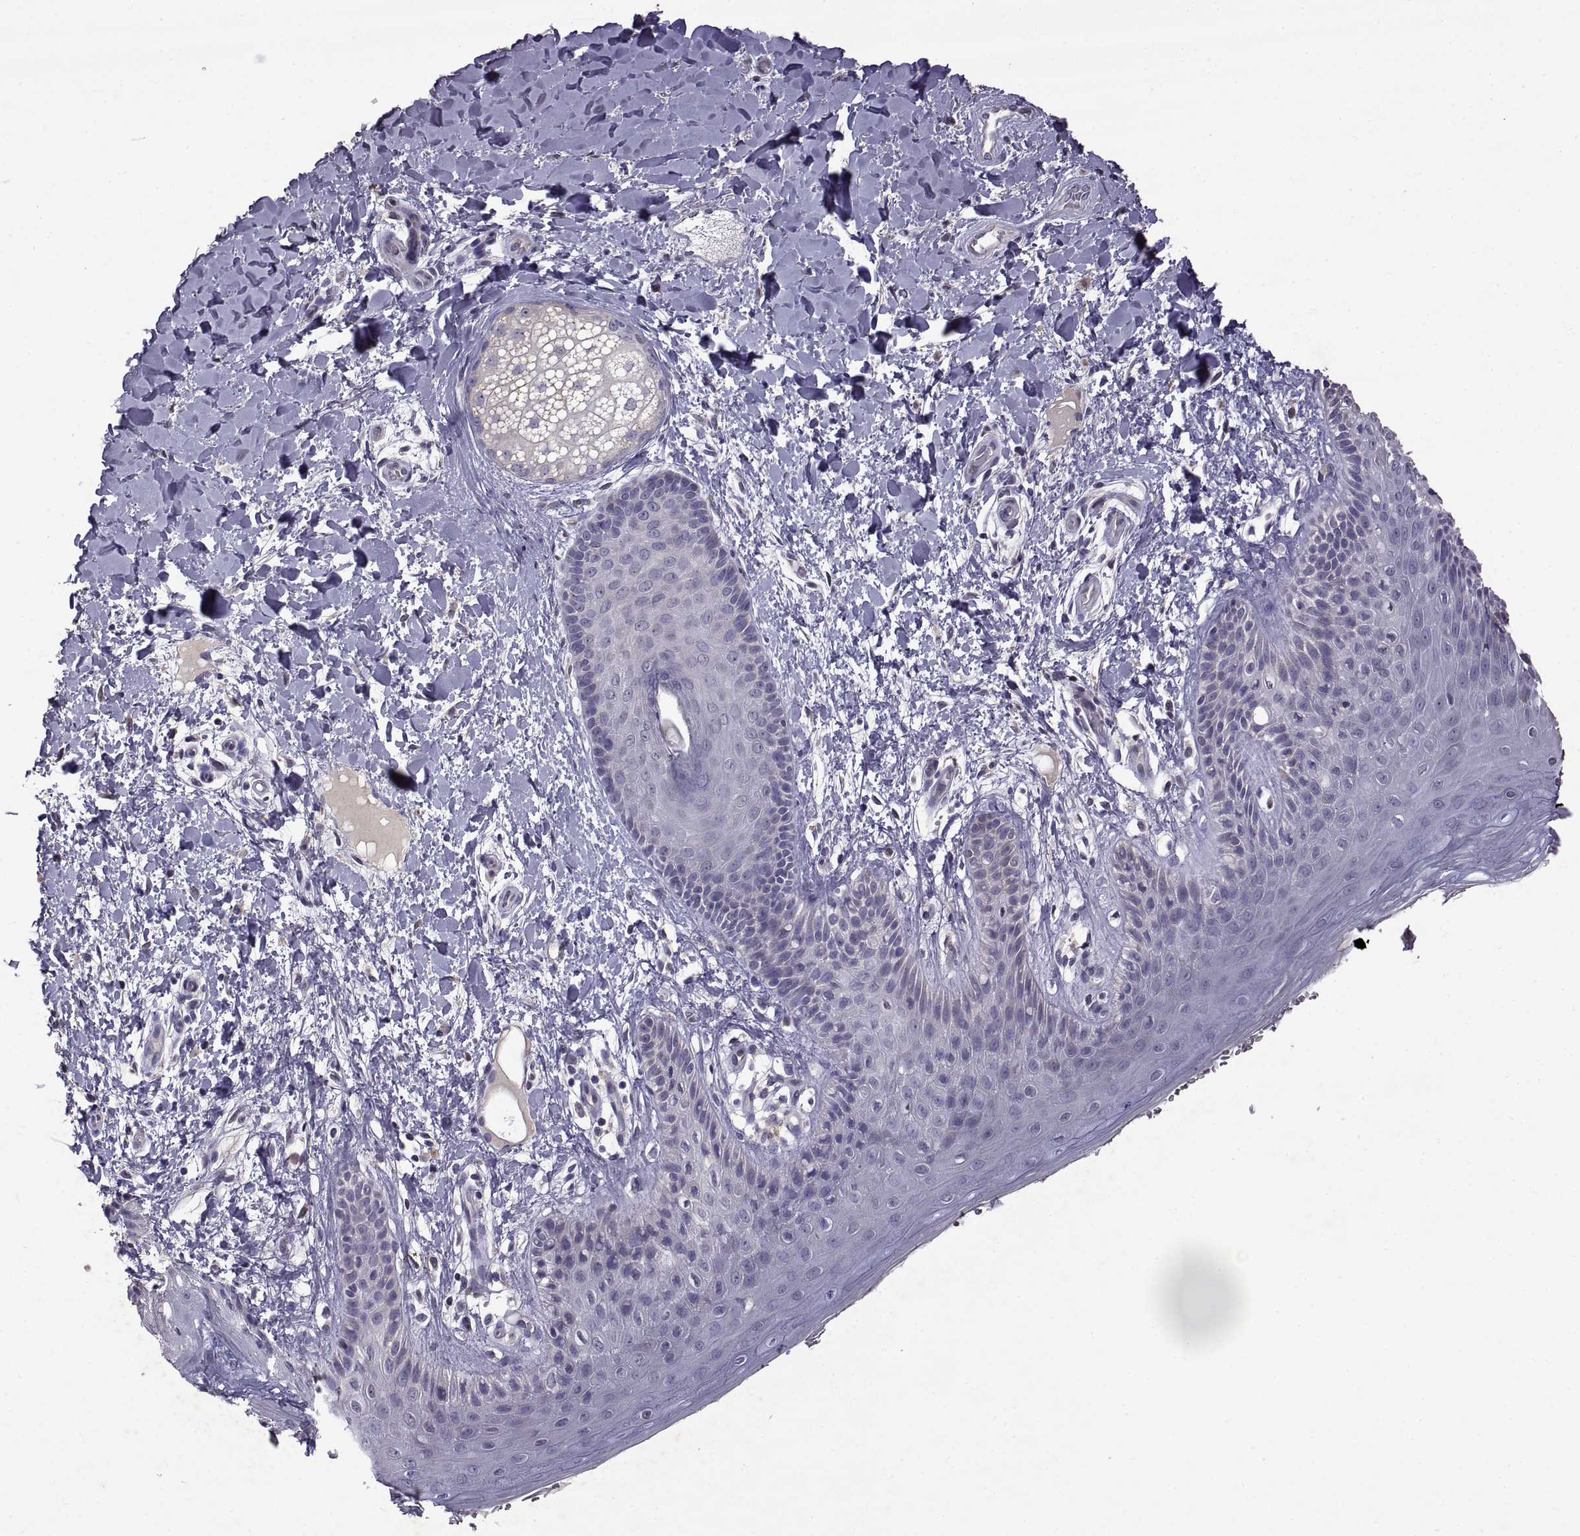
{"staining": {"intensity": "negative", "quantity": "none", "location": "none"}, "tissue": "skin", "cell_type": "Epidermal cells", "image_type": "normal", "snomed": [{"axis": "morphology", "description": "Normal tissue, NOS"}, {"axis": "topography", "description": "Anal"}], "caption": "This is an IHC image of benign skin. There is no positivity in epidermal cells.", "gene": "DEFB136", "patient": {"sex": "male", "age": 36}}